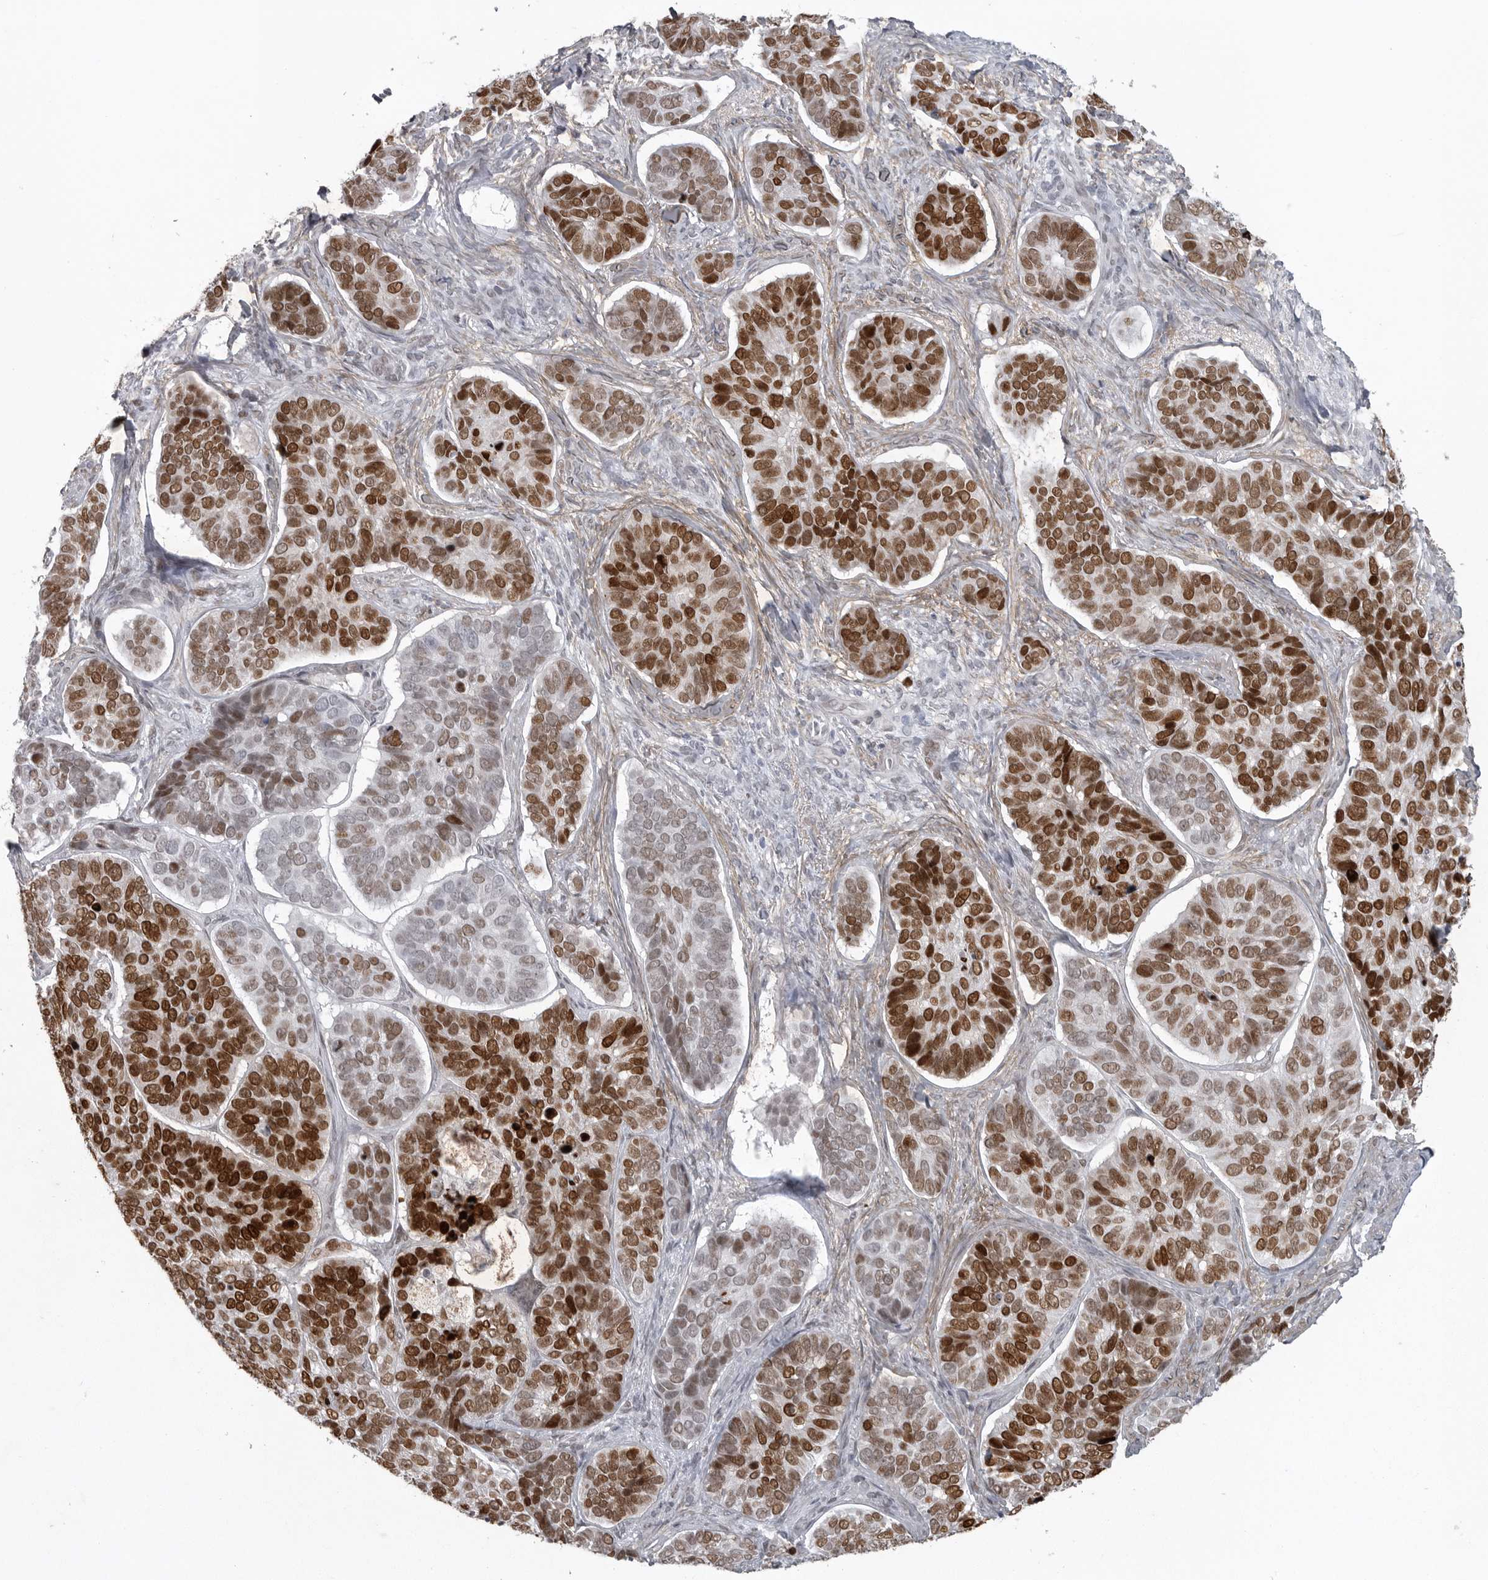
{"staining": {"intensity": "strong", "quantity": ">75%", "location": "nuclear"}, "tissue": "skin cancer", "cell_type": "Tumor cells", "image_type": "cancer", "snomed": [{"axis": "morphology", "description": "Basal cell carcinoma"}, {"axis": "topography", "description": "Skin"}], "caption": "Skin cancer stained for a protein exhibits strong nuclear positivity in tumor cells. Using DAB (brown) and hematoxylin (blue) stains, captured at high magnification using brightfield microscopy.", "gene": "HMGN3", "patient": {"sex": "male", "age": 62}}